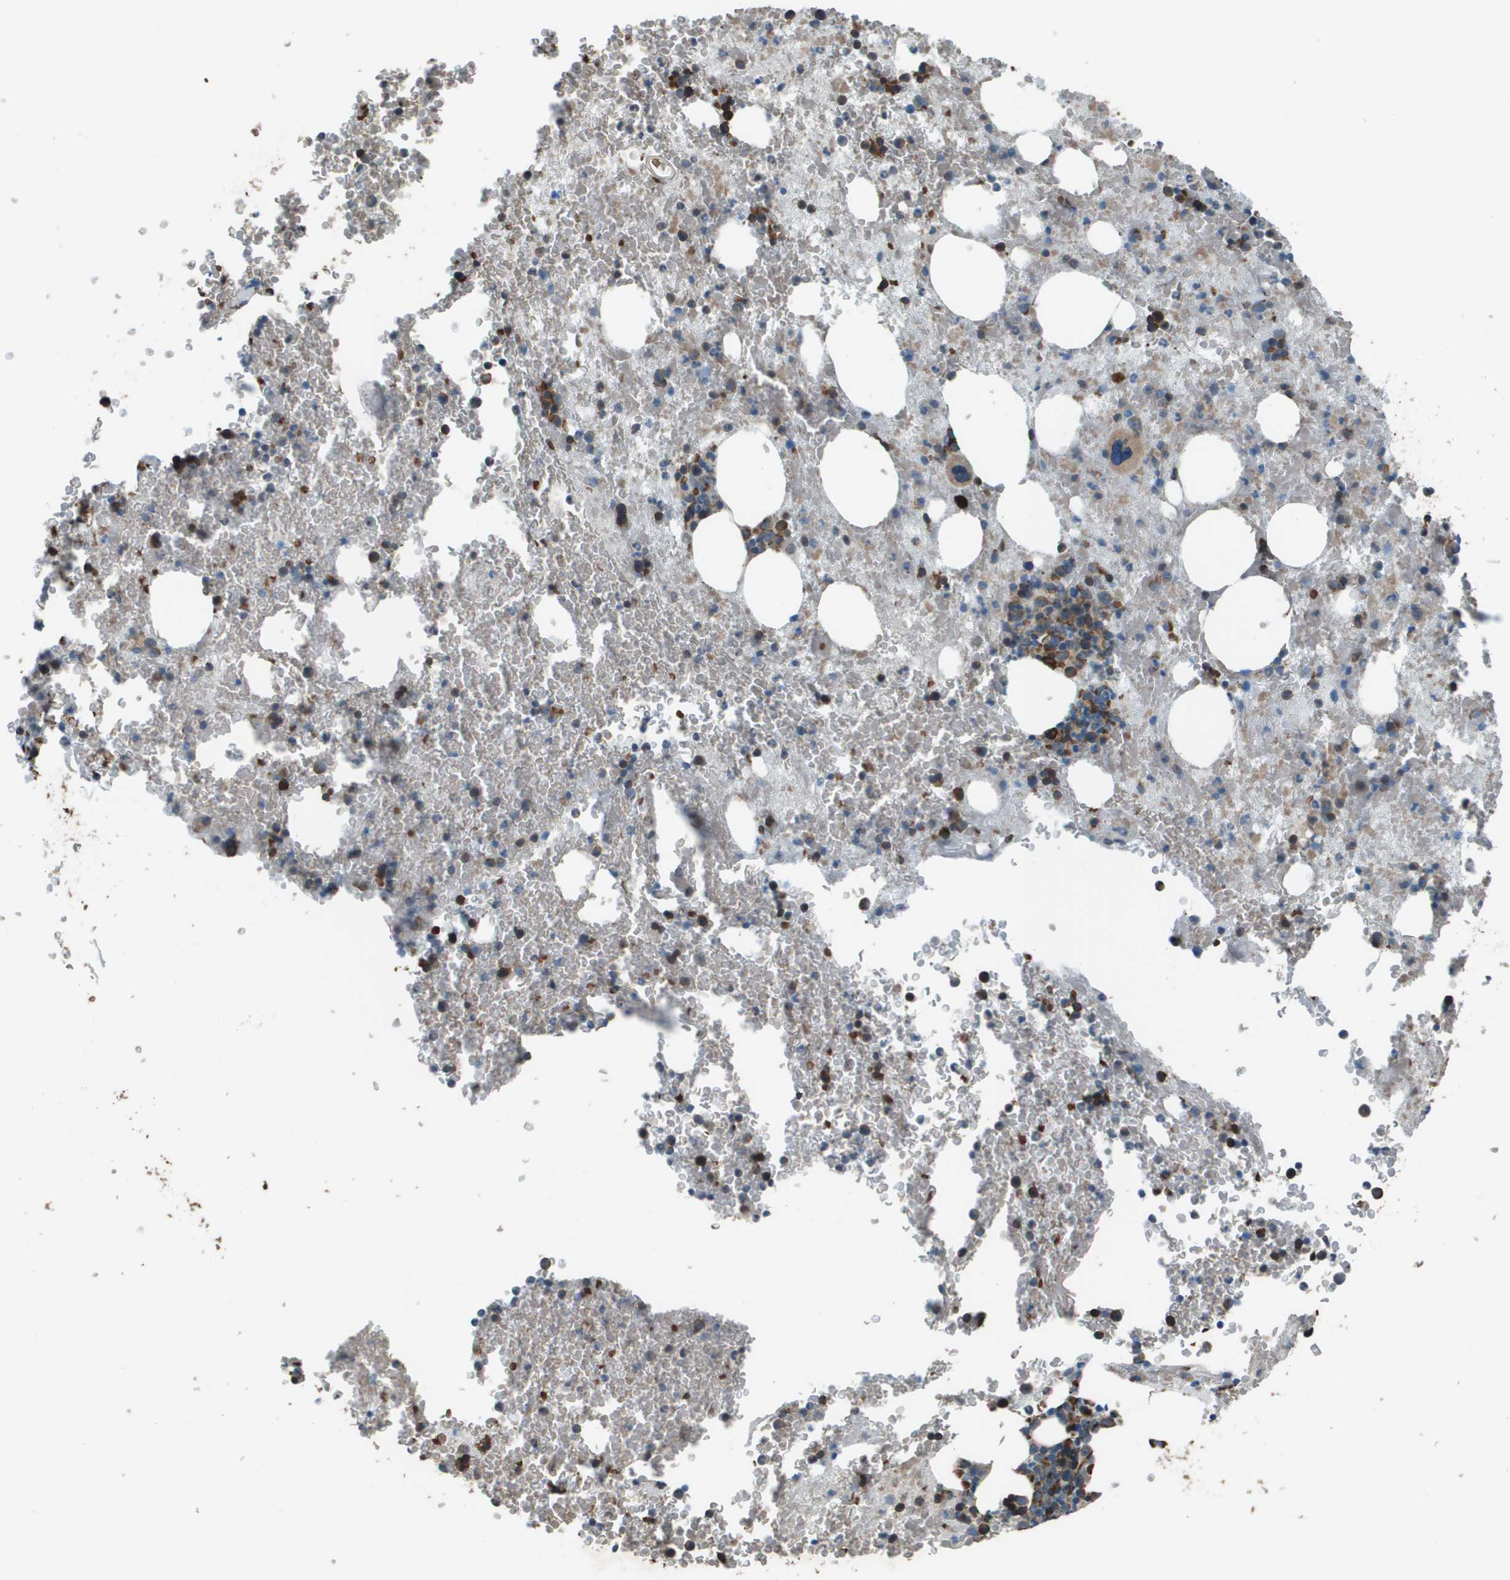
{"staining": {"intensity": "moderate", "quantity": "<25%", "location": "cytoplasmic/membranous,nuclear"}, "tissue": "bone marrow", "cell_type": "Hematopoietic cells", "image_type": "normal", "snomed": [{"axis": "morphology", "description": "Normal tissue, NOS"}, {"axis": "morphology", "description": "Inflammation, NOS"}, {"axis": "topography", "description": "Bone marrow"}], "caption": "The immunohistochemical stain highlights moderate cytoplasmic/membranous,nuclear staining in hematopoietic cells of benign bone marrow. The staining is performed using DAB (3,3'-diaminobenzidine) brown chromogen to label protein expression. The nuclei are counter-stained blue using hematoxylin.", "gene": "UTS2", "patient": {"sex": "male", "age": 63}}